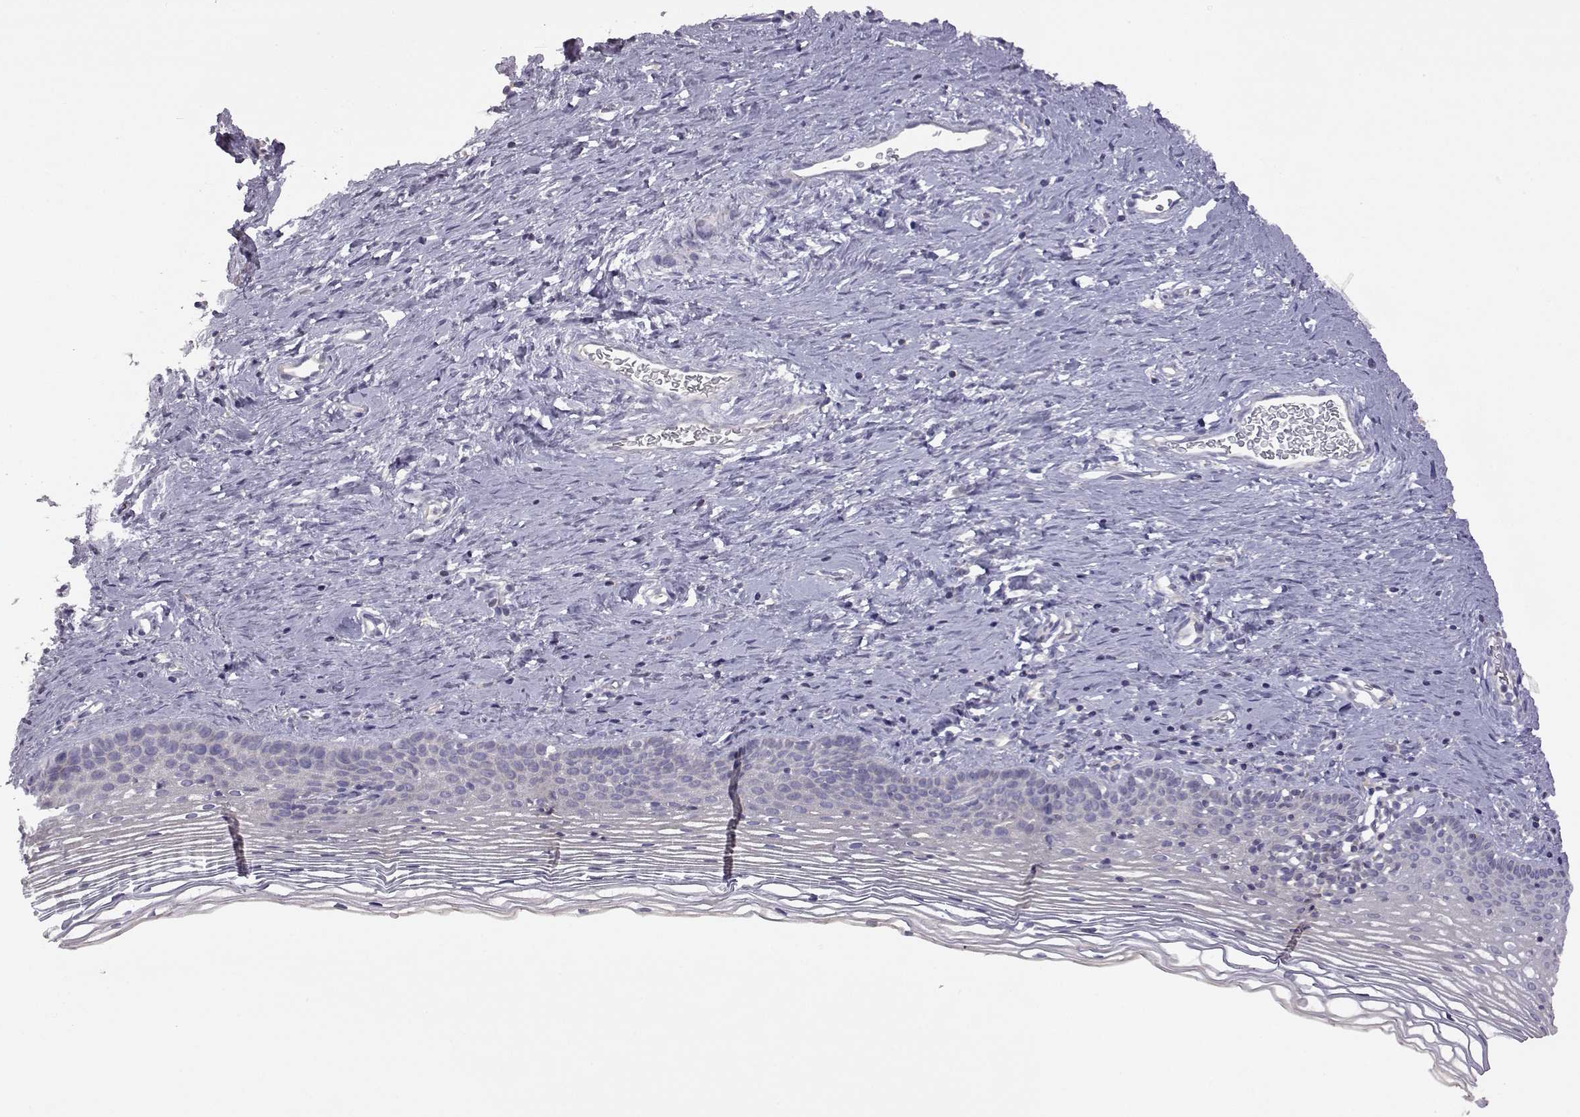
{"staining": {"intensity": "negative", "quantity": "none", "location": "none"}, "tissue": "cervix", "cell_type": "Glandular cells", "image_type": "normal", "snomed": [{"axis": "morphology", "description": "Normal tissue, NOS"}, {"axis": "topography", "description": "Cervix"}], "caption": "A high-resolution image shows immunohistochemistry (IHC) staining of normal cervix, which shows no significant expression in glandular cells.", "gene": "DDC", "patient": {"sex": "female", "age": 39}}